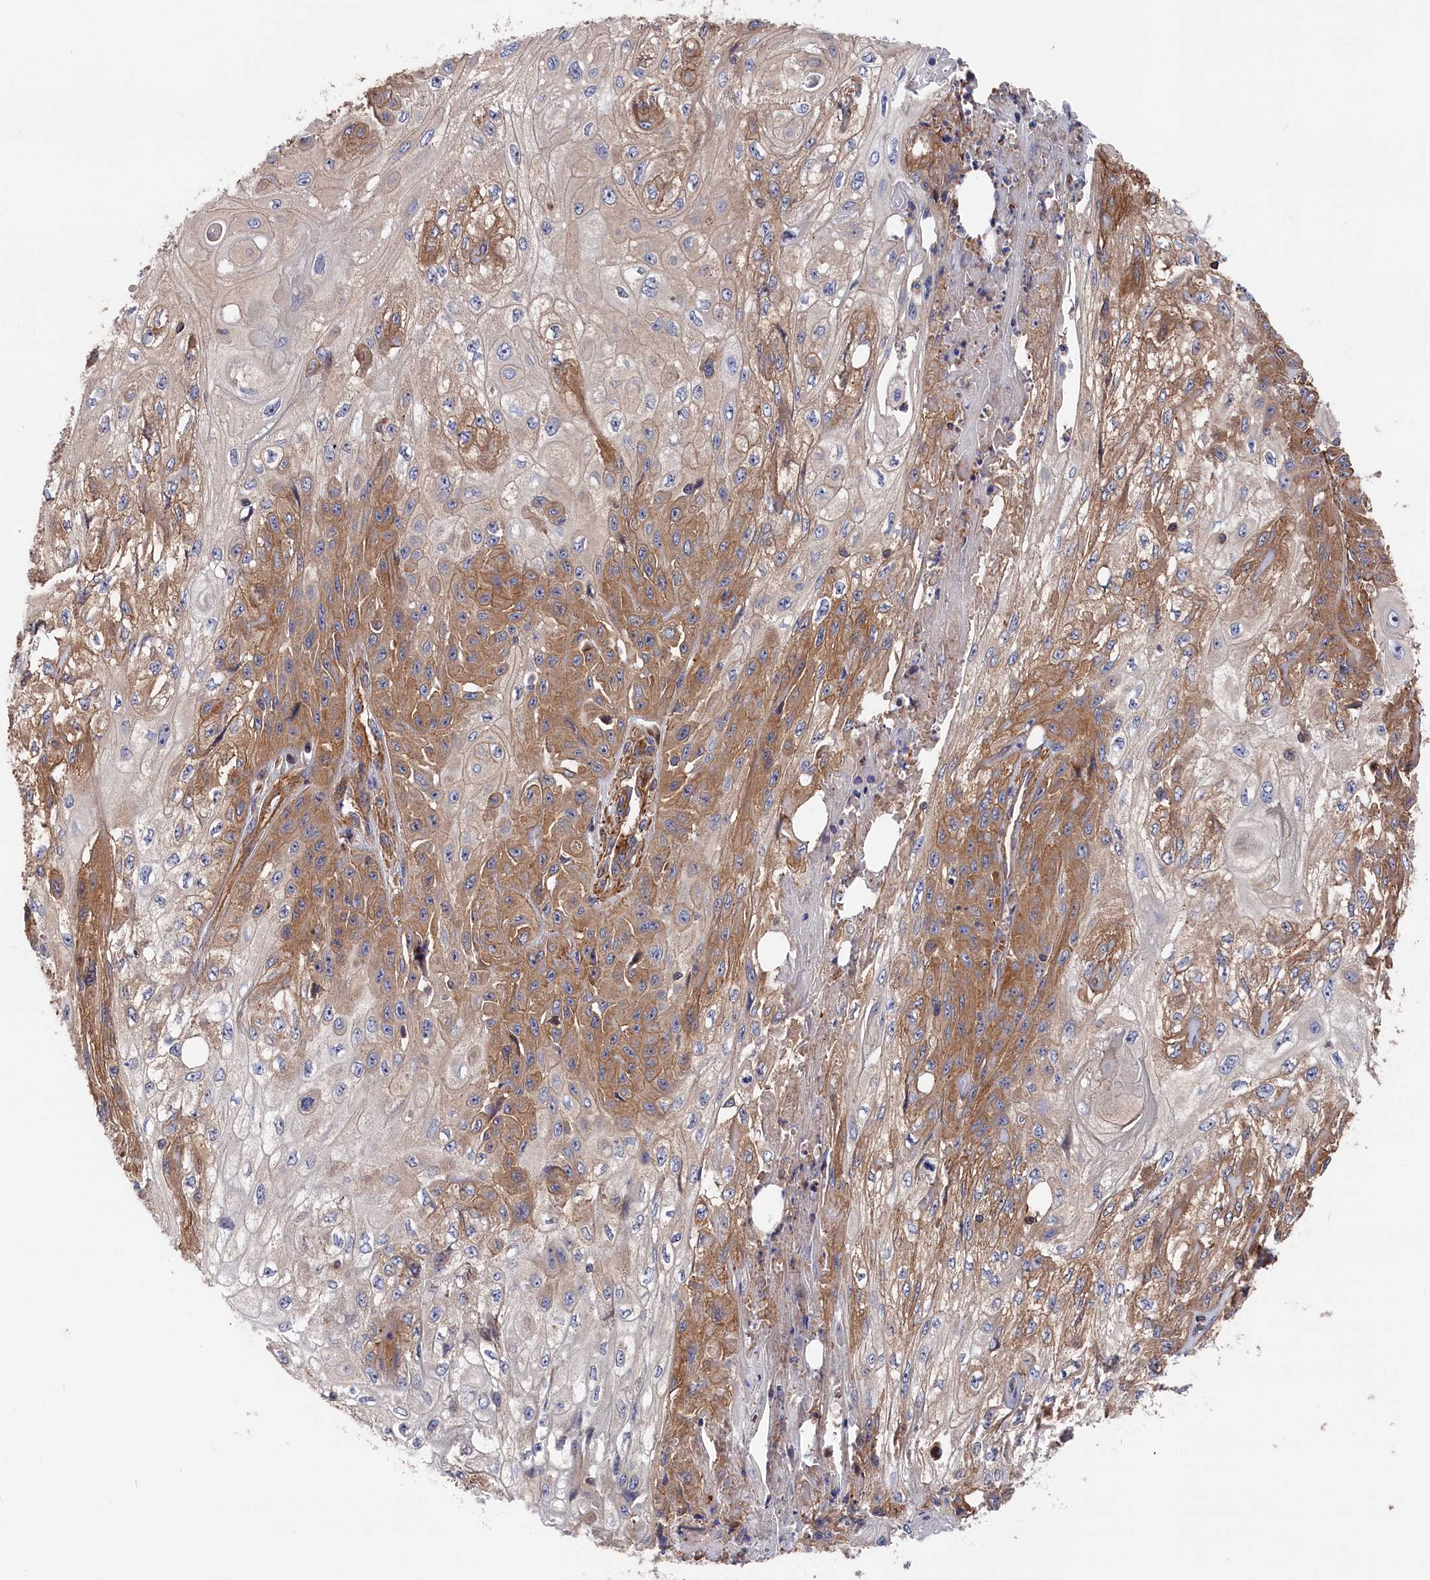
{"staining": {"intensity": "moderate", "quantity": ">75%", "location": "cytoplasmic/membranous"}, "tissue": "skin cancer", "cell_type": "Tumor cells", "image_type": "cancer", "snomed": [{"axis": "morphology", "description": "Squamous cell carcinoma, NOS"}, {"axis": "morphology", "description": "Squamous cell carcinoma, metastatic, NOS"}, {"axis": "topography", "description": "Skin"}, {"axis": "topography", "description": "Lymph node"}], "caption": "Skin cancer stained with immunohistochemistry (IHC) demonstrates moderate cytoplasmic/membranous positivity in approximately >75% of tumor cells. (brown staining indicates protein expression, while blue staining denotes nuclei).", "gene": "LDHD", "patient": {"sex": "male", "age": 75}}